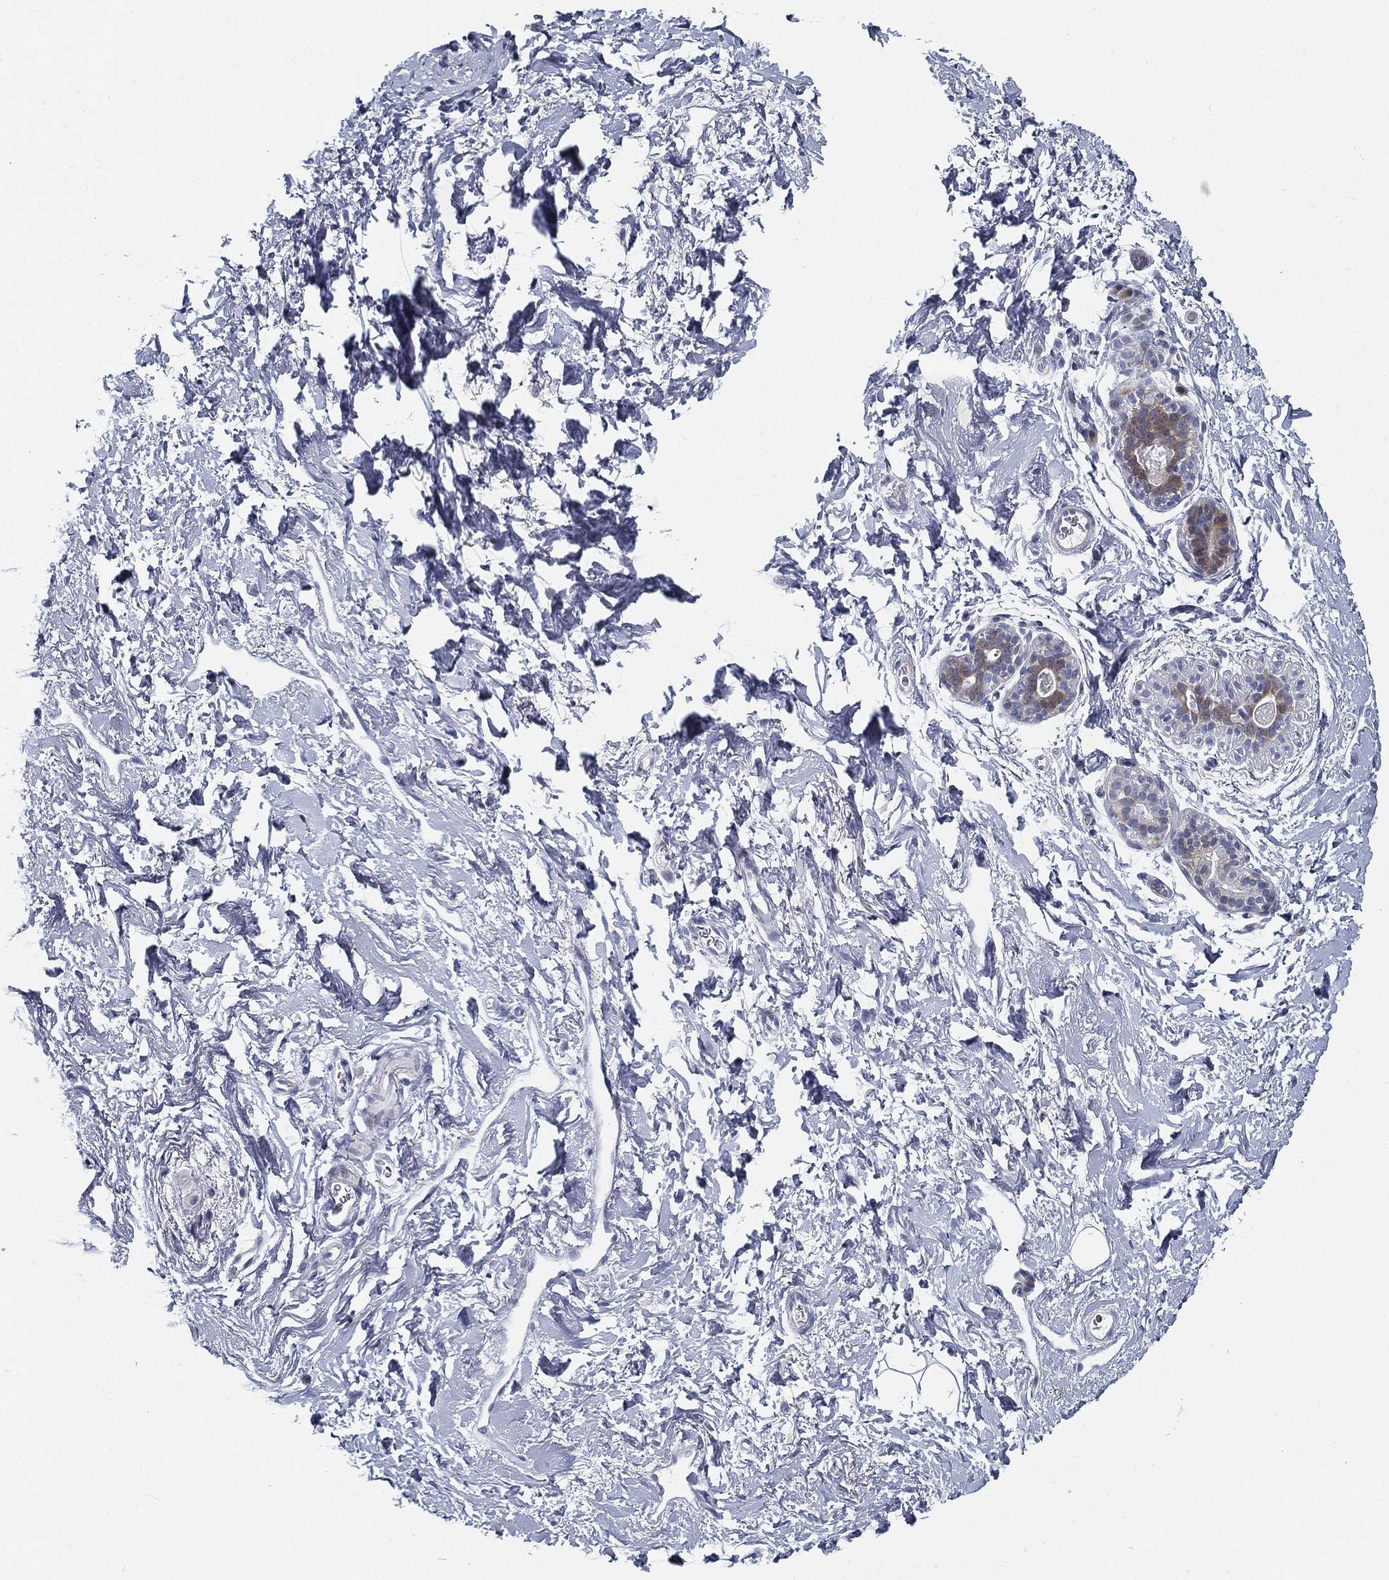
{"staining": {"intensity": "negative", "quantity": "none", "location": "none"}, "tissue": "breast", "cell_type": "Adipocytes", "image_type": "normal", "snomed": [{"axis": "morphology", "description": "Normal tissue, NOS"}, {"axis": "topography", "description": "Breast"}], "caption": "DAB immunohistochemical staining of normal breast shows no significant staining in adipocytes. (DAB immunohistochemistry, high magnification).", "gene": "SPPL2C", "patient": {"sex": "female", "age": 43}}